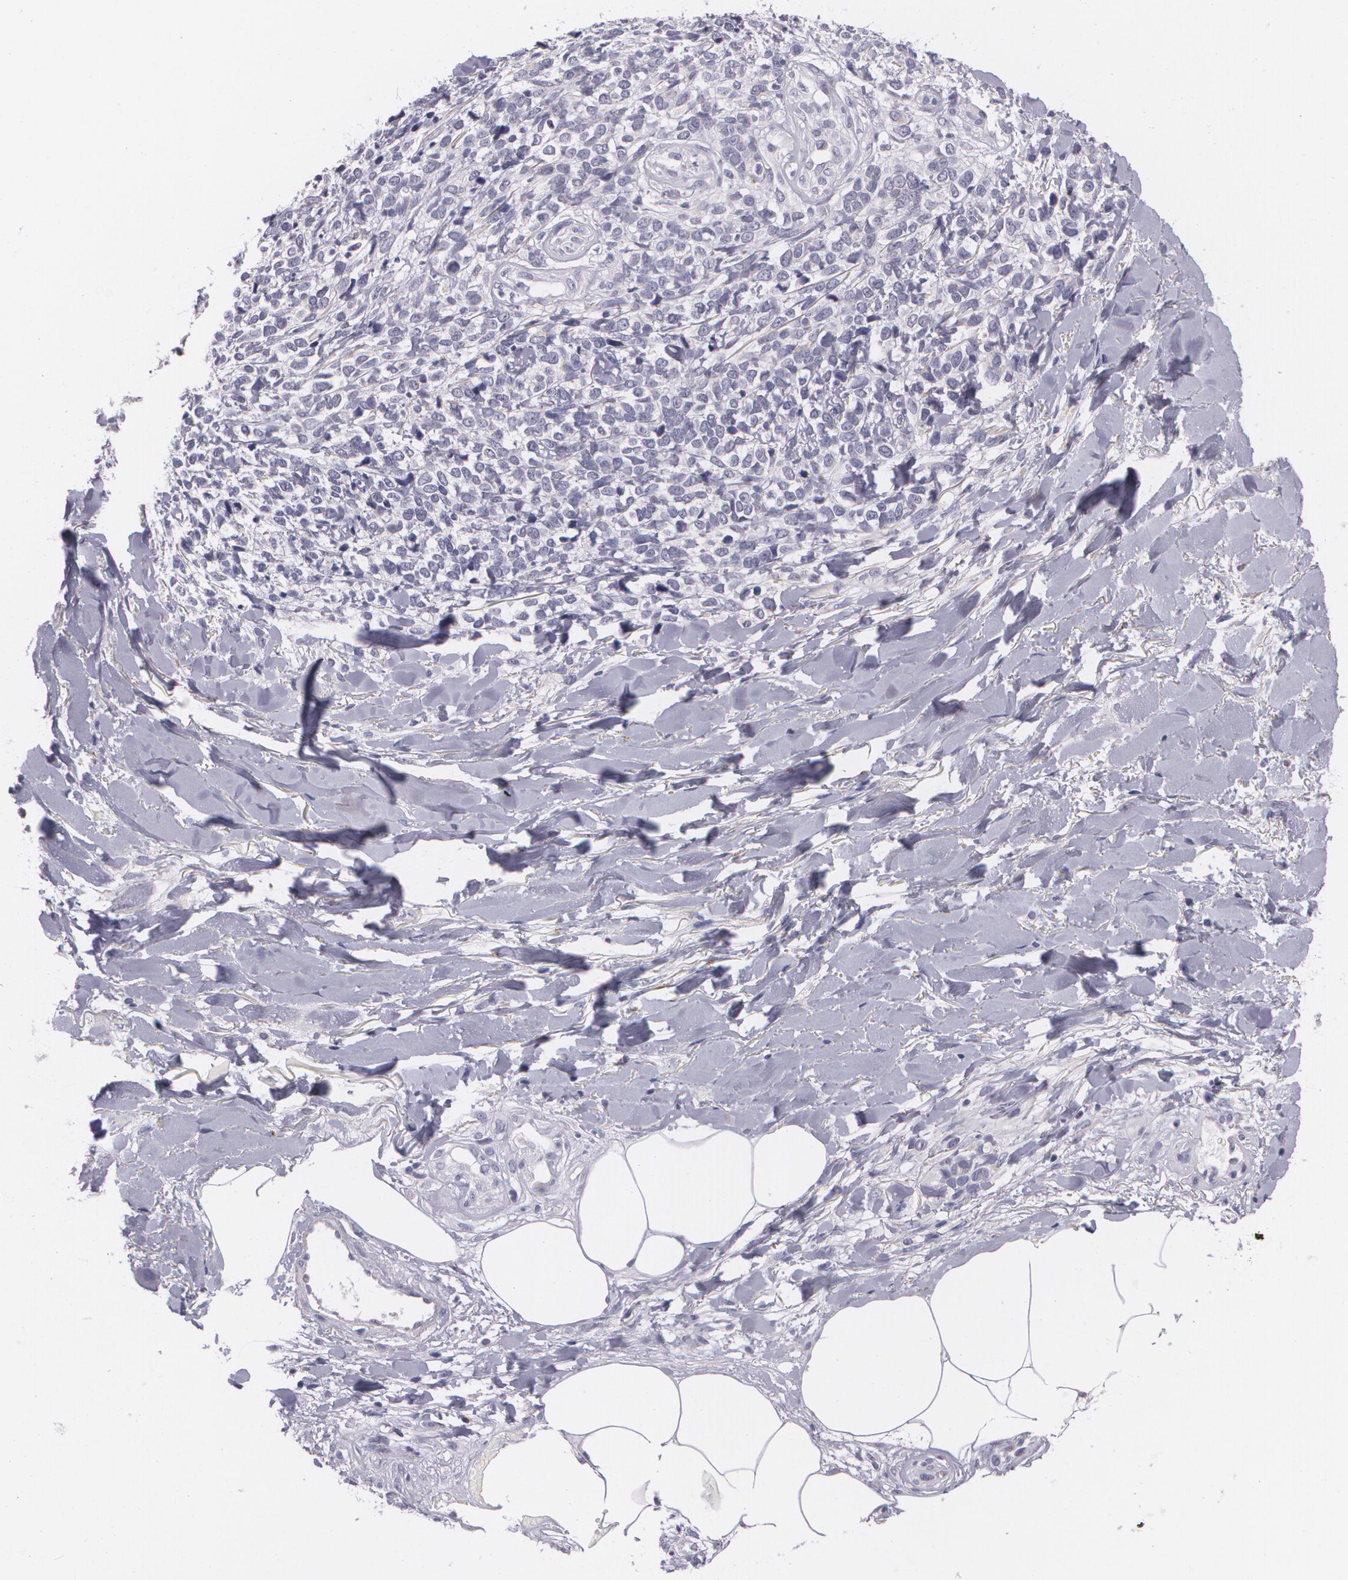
{"staining": {"intensity": "negative", "quantity": "none", "location": "none"}, "tissue": "melanoma", "cell_type": "Tumor cells", "image_type": "cancer", "snomed": [{"axis": "morphology", "description": "Malignant melanoma, NOS"}, {"axis": "topography", "description": "Skin"}], "caption": "Immunohistochemistry image of neoplastic tissue: melanoma stained with DAB reveals no significant protein staining in tumor cells. (Brightfield microscopy of DAB (3,3'-diaminobenzidine) IHC at high magnification).", "gene": "CILK1", "patient": {"sex": "female", "age": 85}}